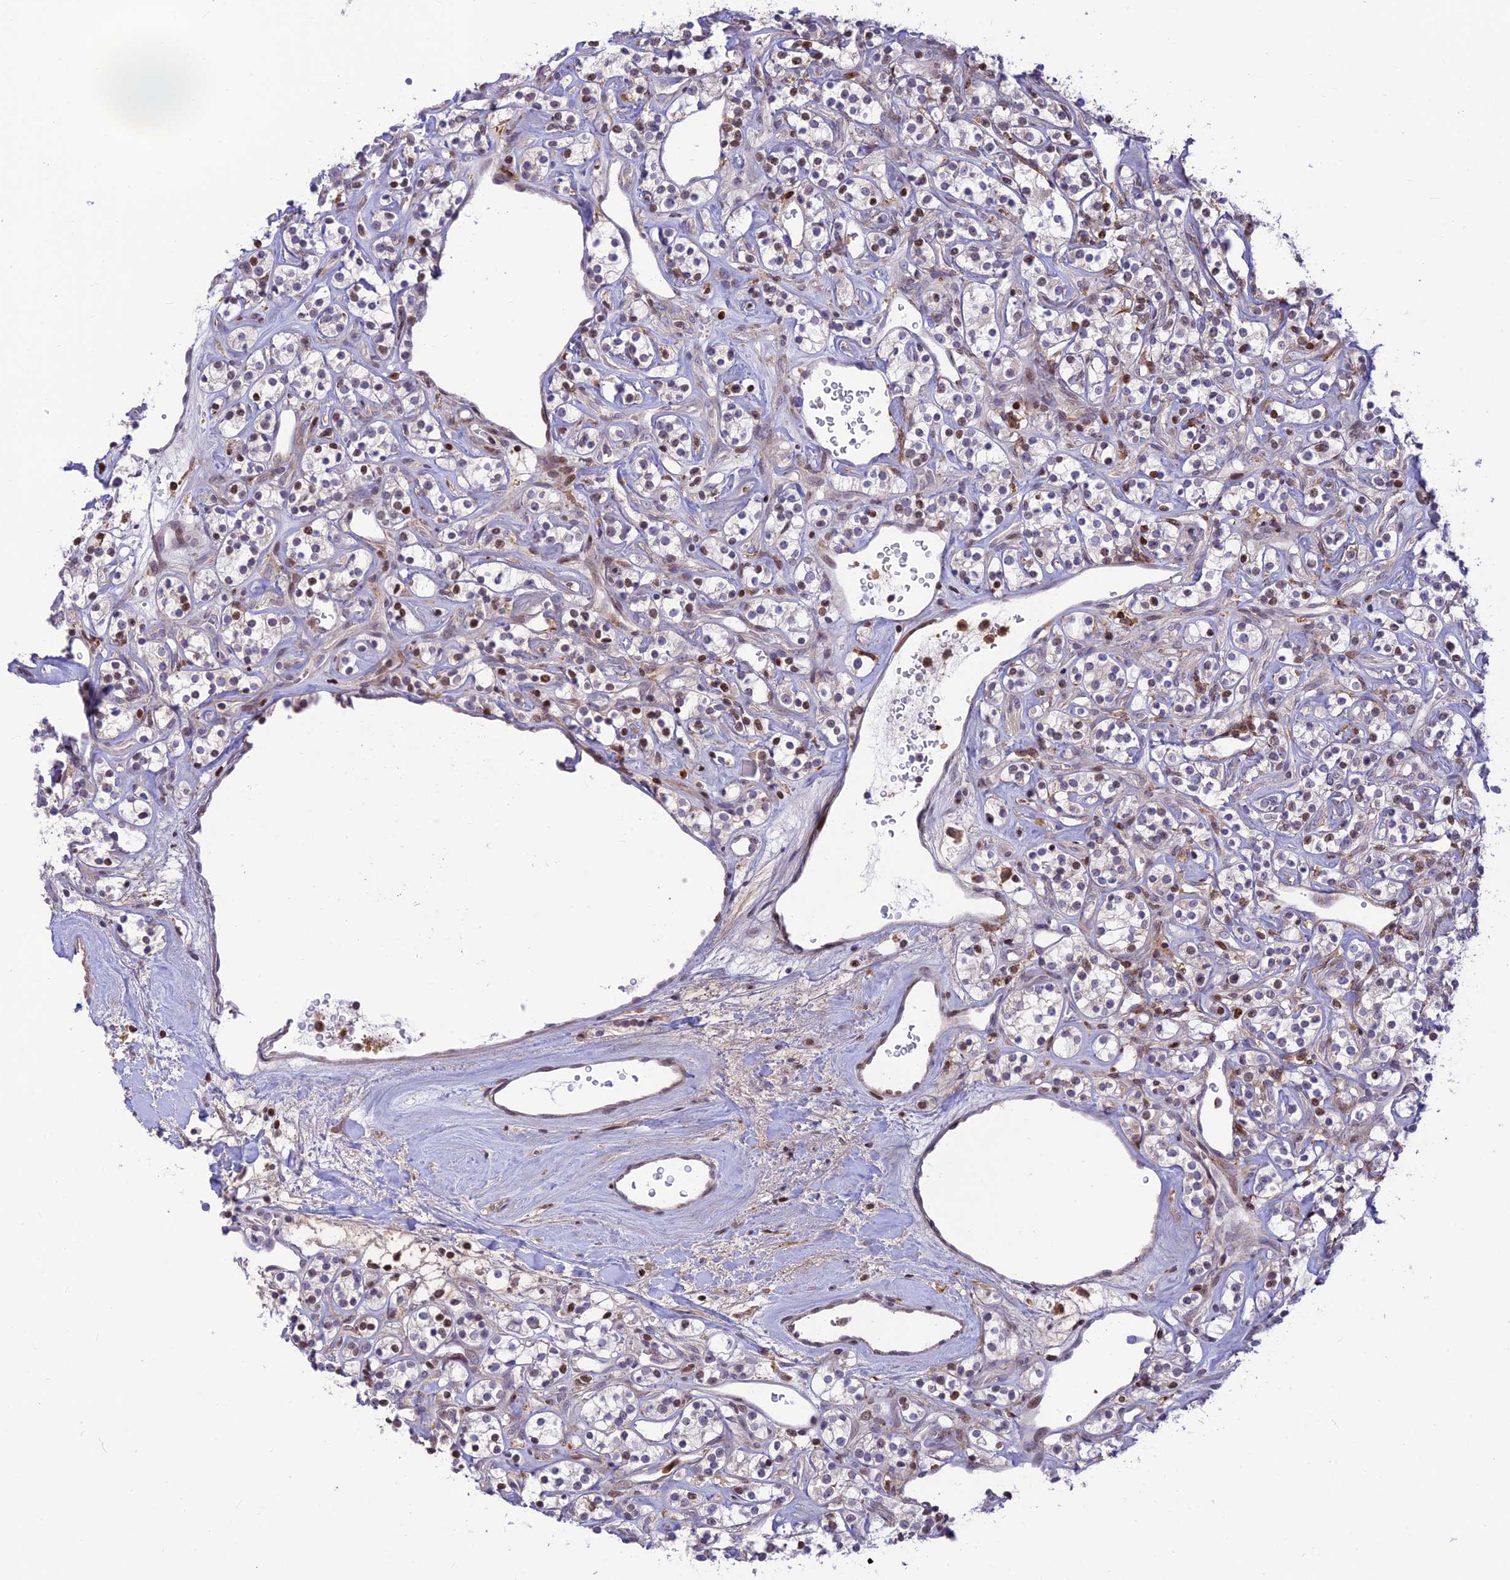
{"staining": {"intensity": "moderate", "quantity": "<25%", "location": "nuclear"}, "tissue": "renal cancer", "cell_type": "Tumor cells", "image_type": "cancer", "snomed": [{"axis": "morphology", "description": "Adenocarcinoma, NOS"}, {"axis": "topography", "description": "Kidney"}], "caption": "Renal cancer stained with a brown dye reveals moderate nuclear positive expression in approximately <25% of tumor cells.", "gene": "FAM186B", "patient": {"sex": "male", "age": 77}}